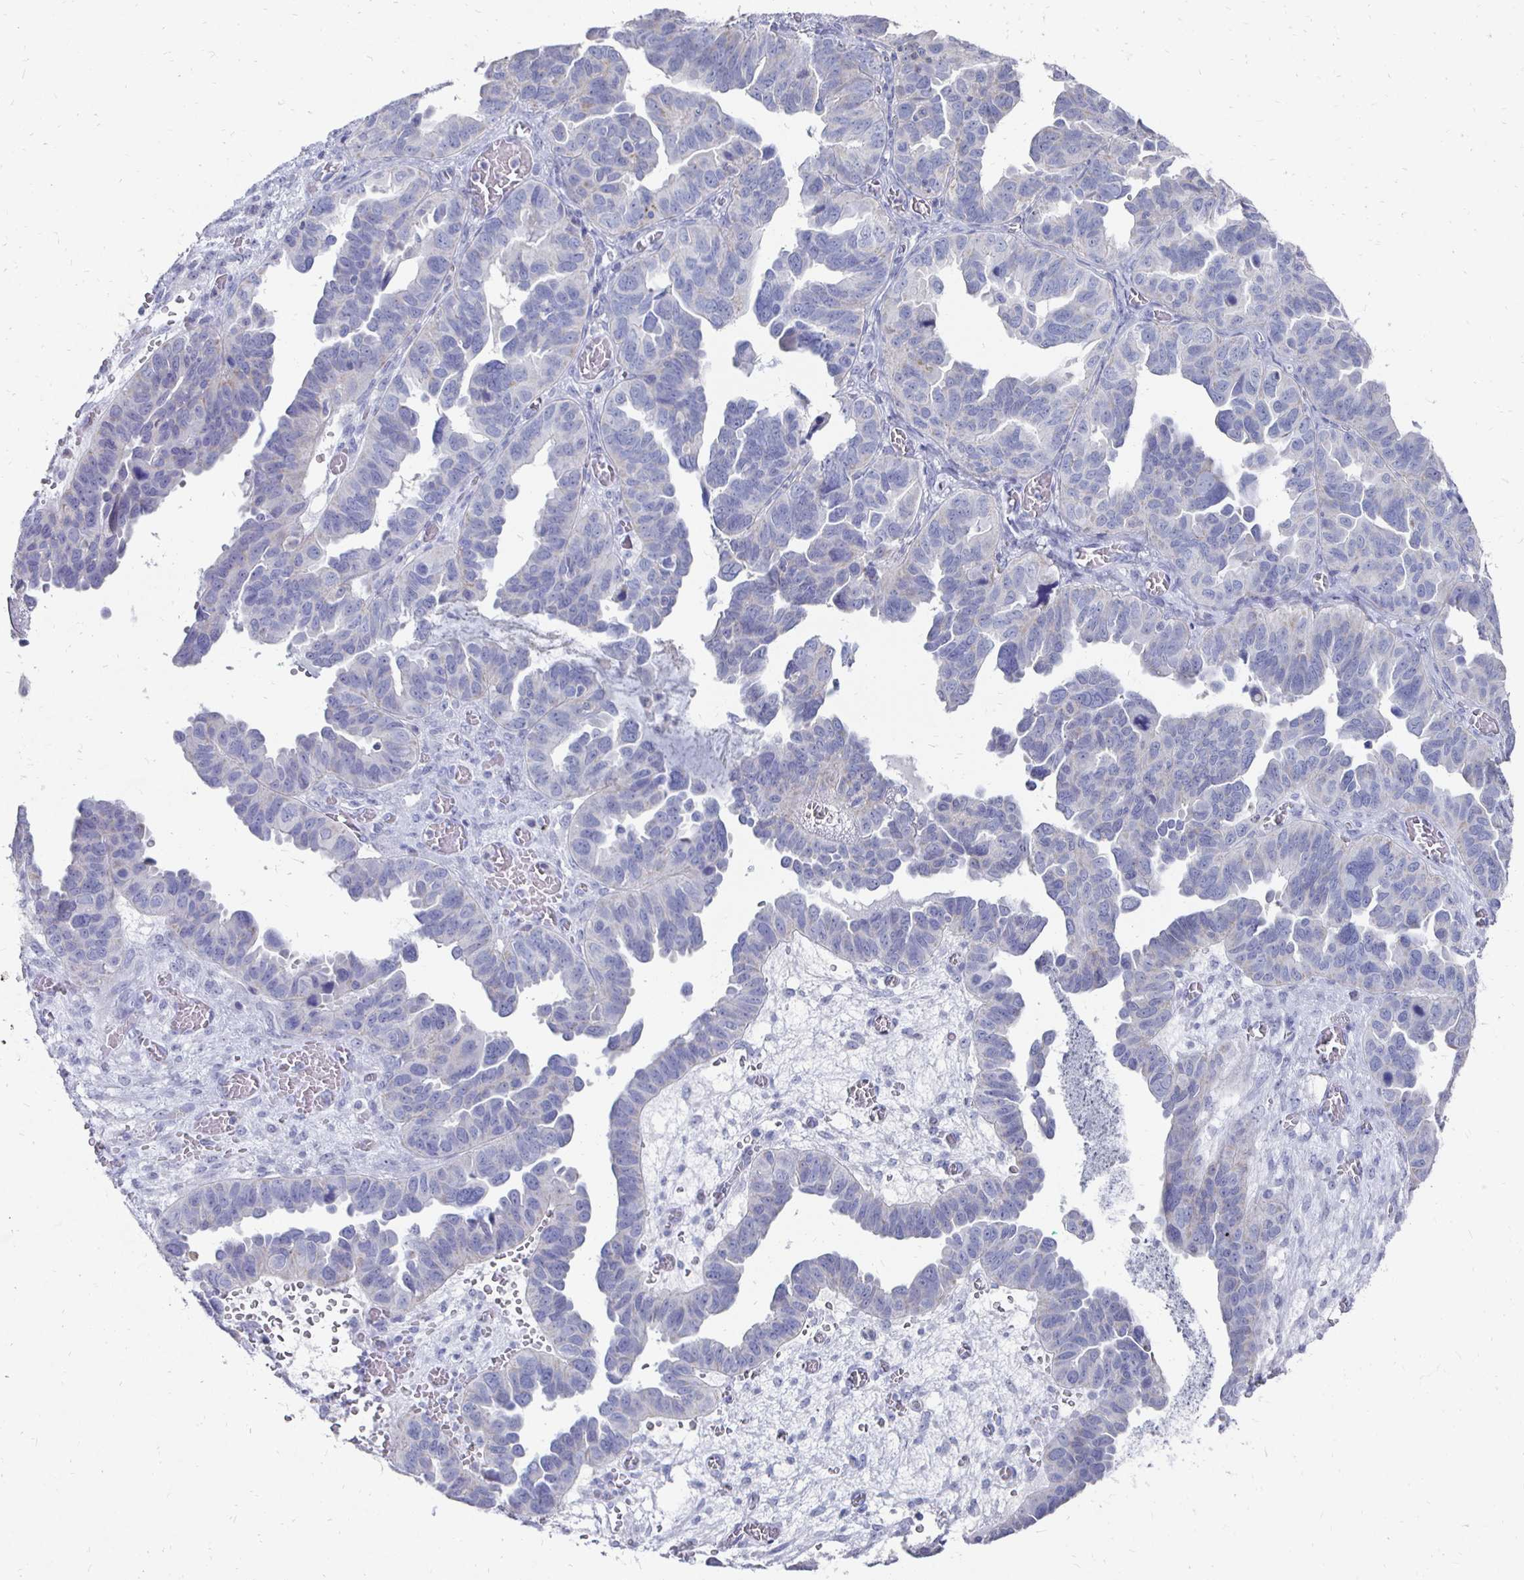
{"staining": {"intensity": "negative", "quantity": "none", "location": "none"}, "tissue": "ovarian cancer", "cell_type": "Tumor cells", "image_type": "cancer", "snomed": [{"axis": "morphology", "description": "Cystadenocarcinoma, serous, NOS"}, {"axis": "topography", "description": "Ovary"}], "caption": "The photomicrograph demonstrates no significant expression in tumor cells of serous cystadenocarcinoma (ovarian). Nuclei are stained in blue.", "gene": "SYCP3", "patient": {"sex": "female", "age": 64}}